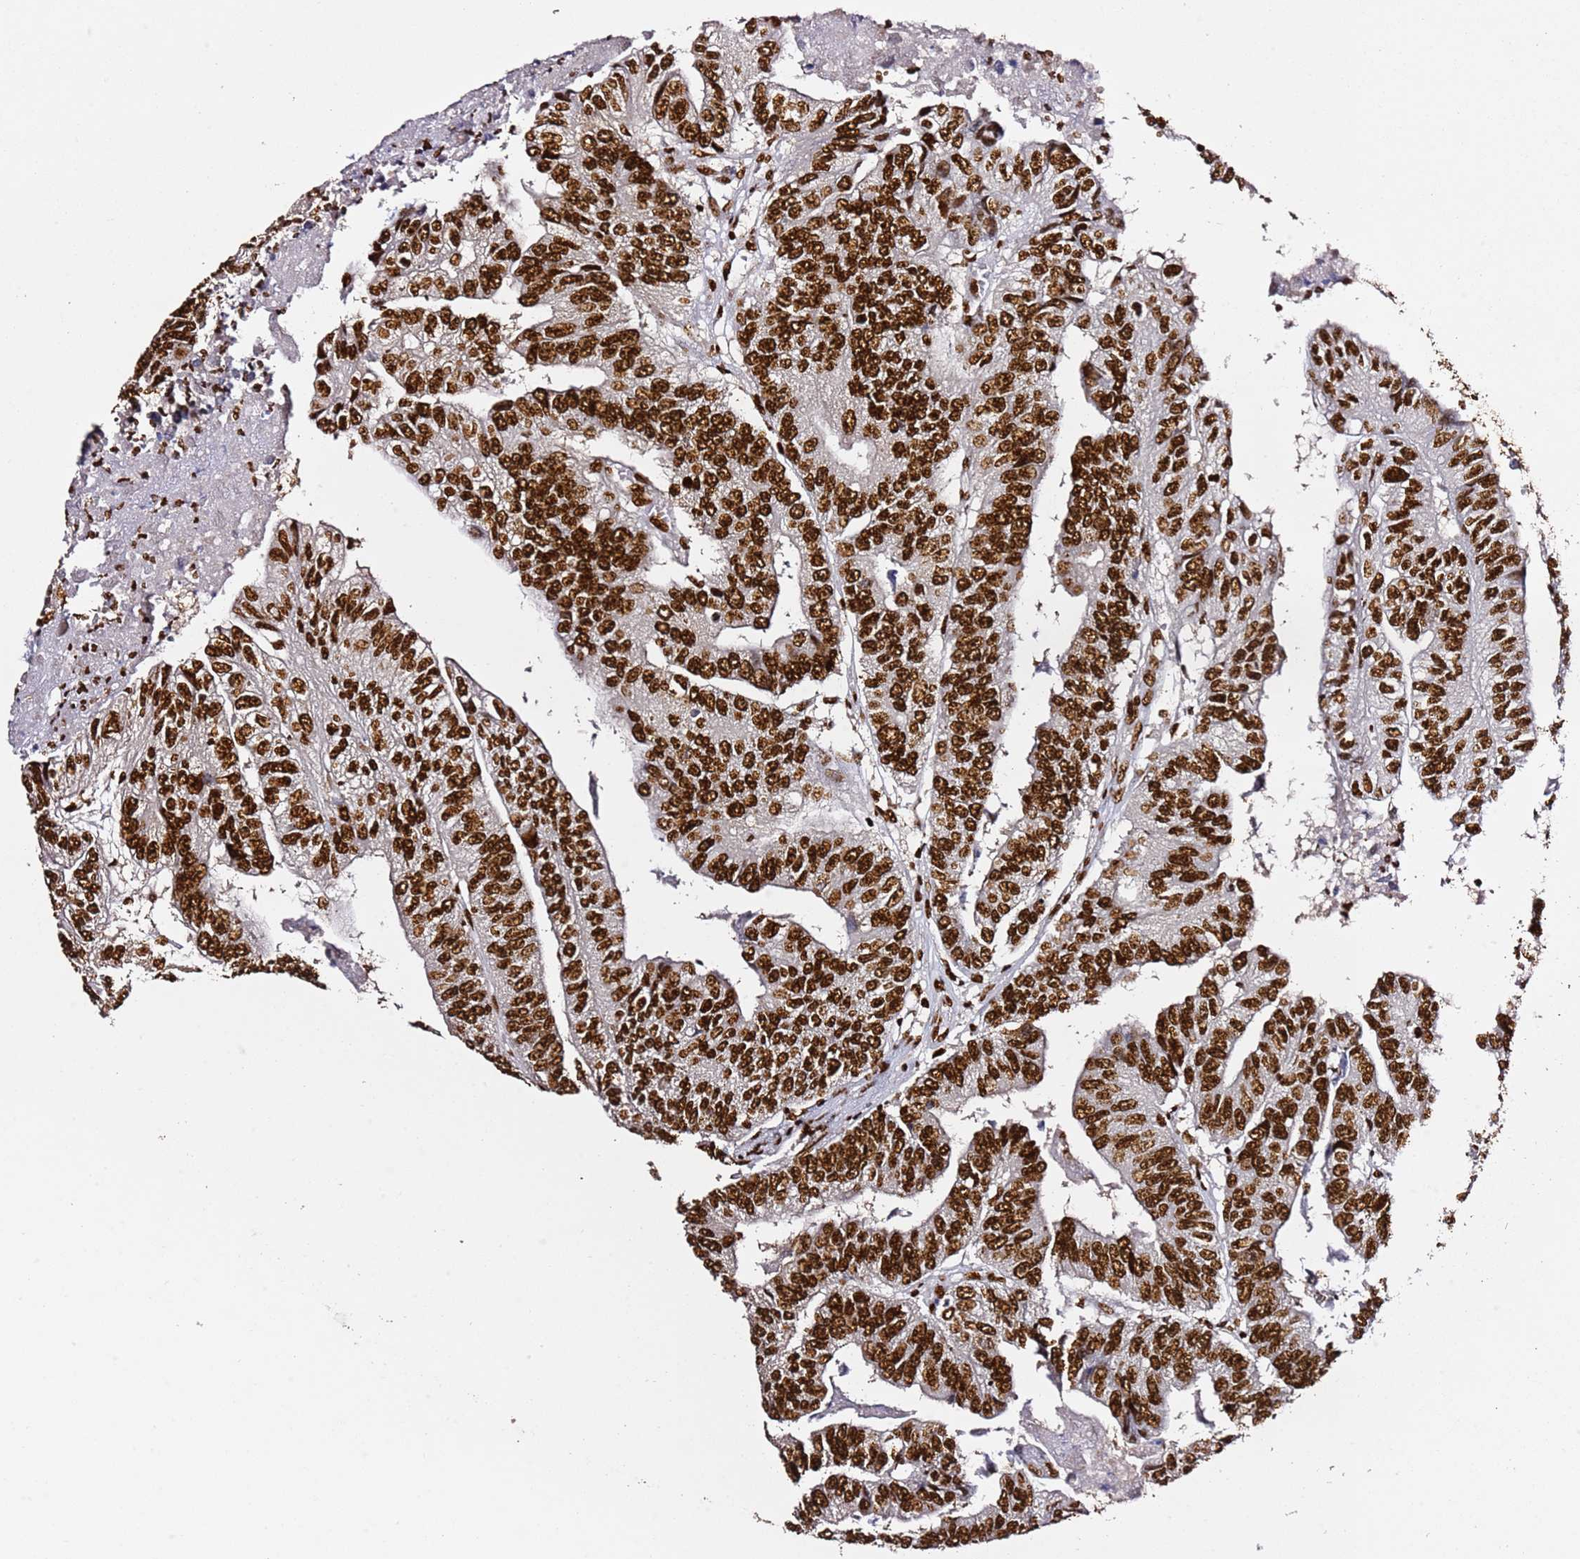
{"staining": {"intensity": "strong", "quantity": ">75%", "location": "nuclear"}, "tissue": "colorectal cancer", "cell_type": "Tumor cells", "image_type": "cancer", "snomed": [{"axis": "morphology", "description": "Adenocarcinoma, NOS"}, {"axis": "topography", "description": "Colon"}], "caption": "Tumor cells reveal high levels of strong nuclear staining in about >75% of cells in human adenocarcinoma (colorectal).", "gene": "C6orf226", "patient": {"sex": "female", "age": 67}}